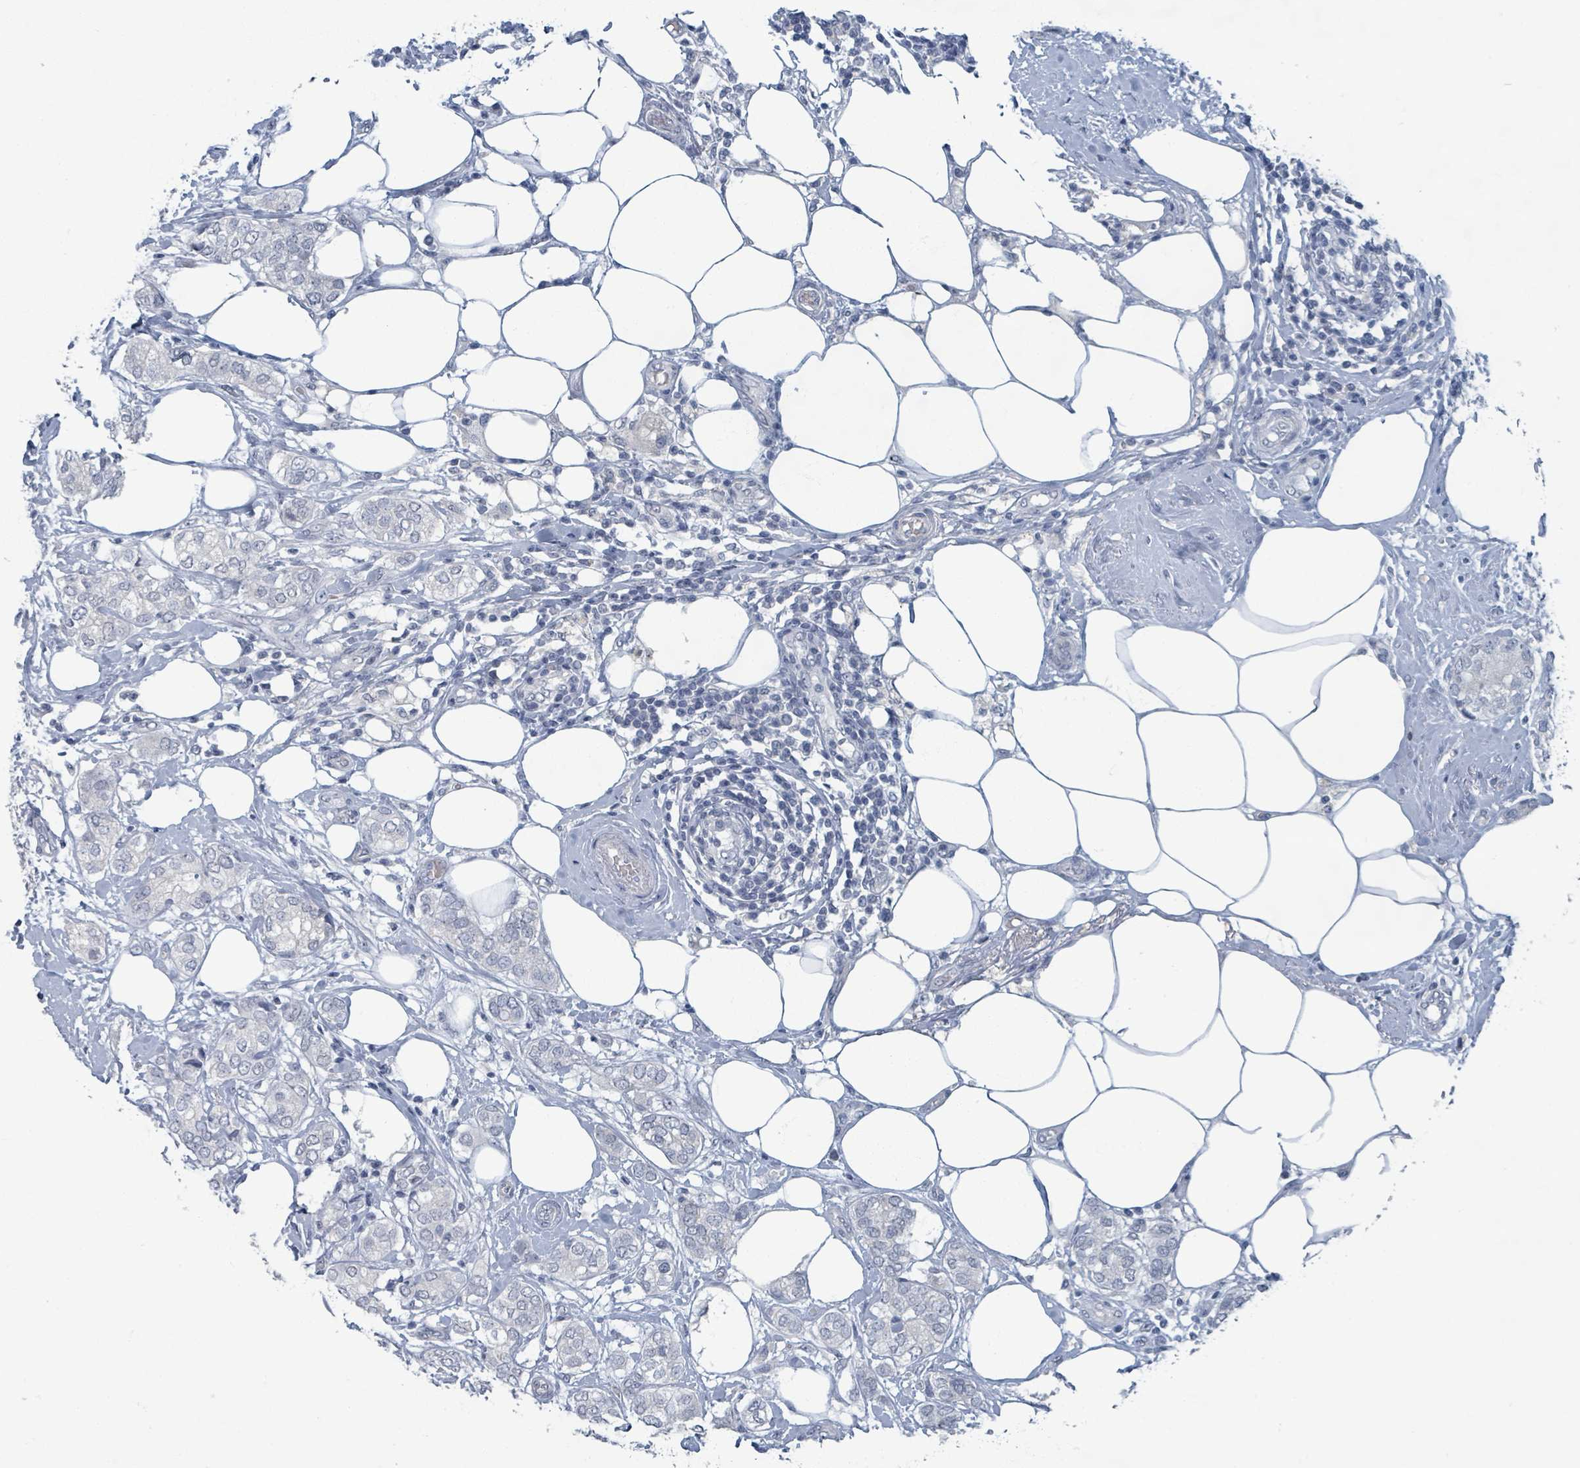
{"staining": {"intensity": "negative", "quantity": "none", "location": "none"}, "tissue": "breast cancer", "cell_type": "Tumor cells", "image_type": "cancer", "snomed": [{"axis": "morphology", "description": "Duct carcinoma"}, {"axis": "topography", "description": "Breast"}], "caption": "Tumor cells are negative for protein expression in human breast cancer (infiltrating ductal carcinoma).", "gene": "WNT11", "patient": {"sex": "female", "age": 73}}